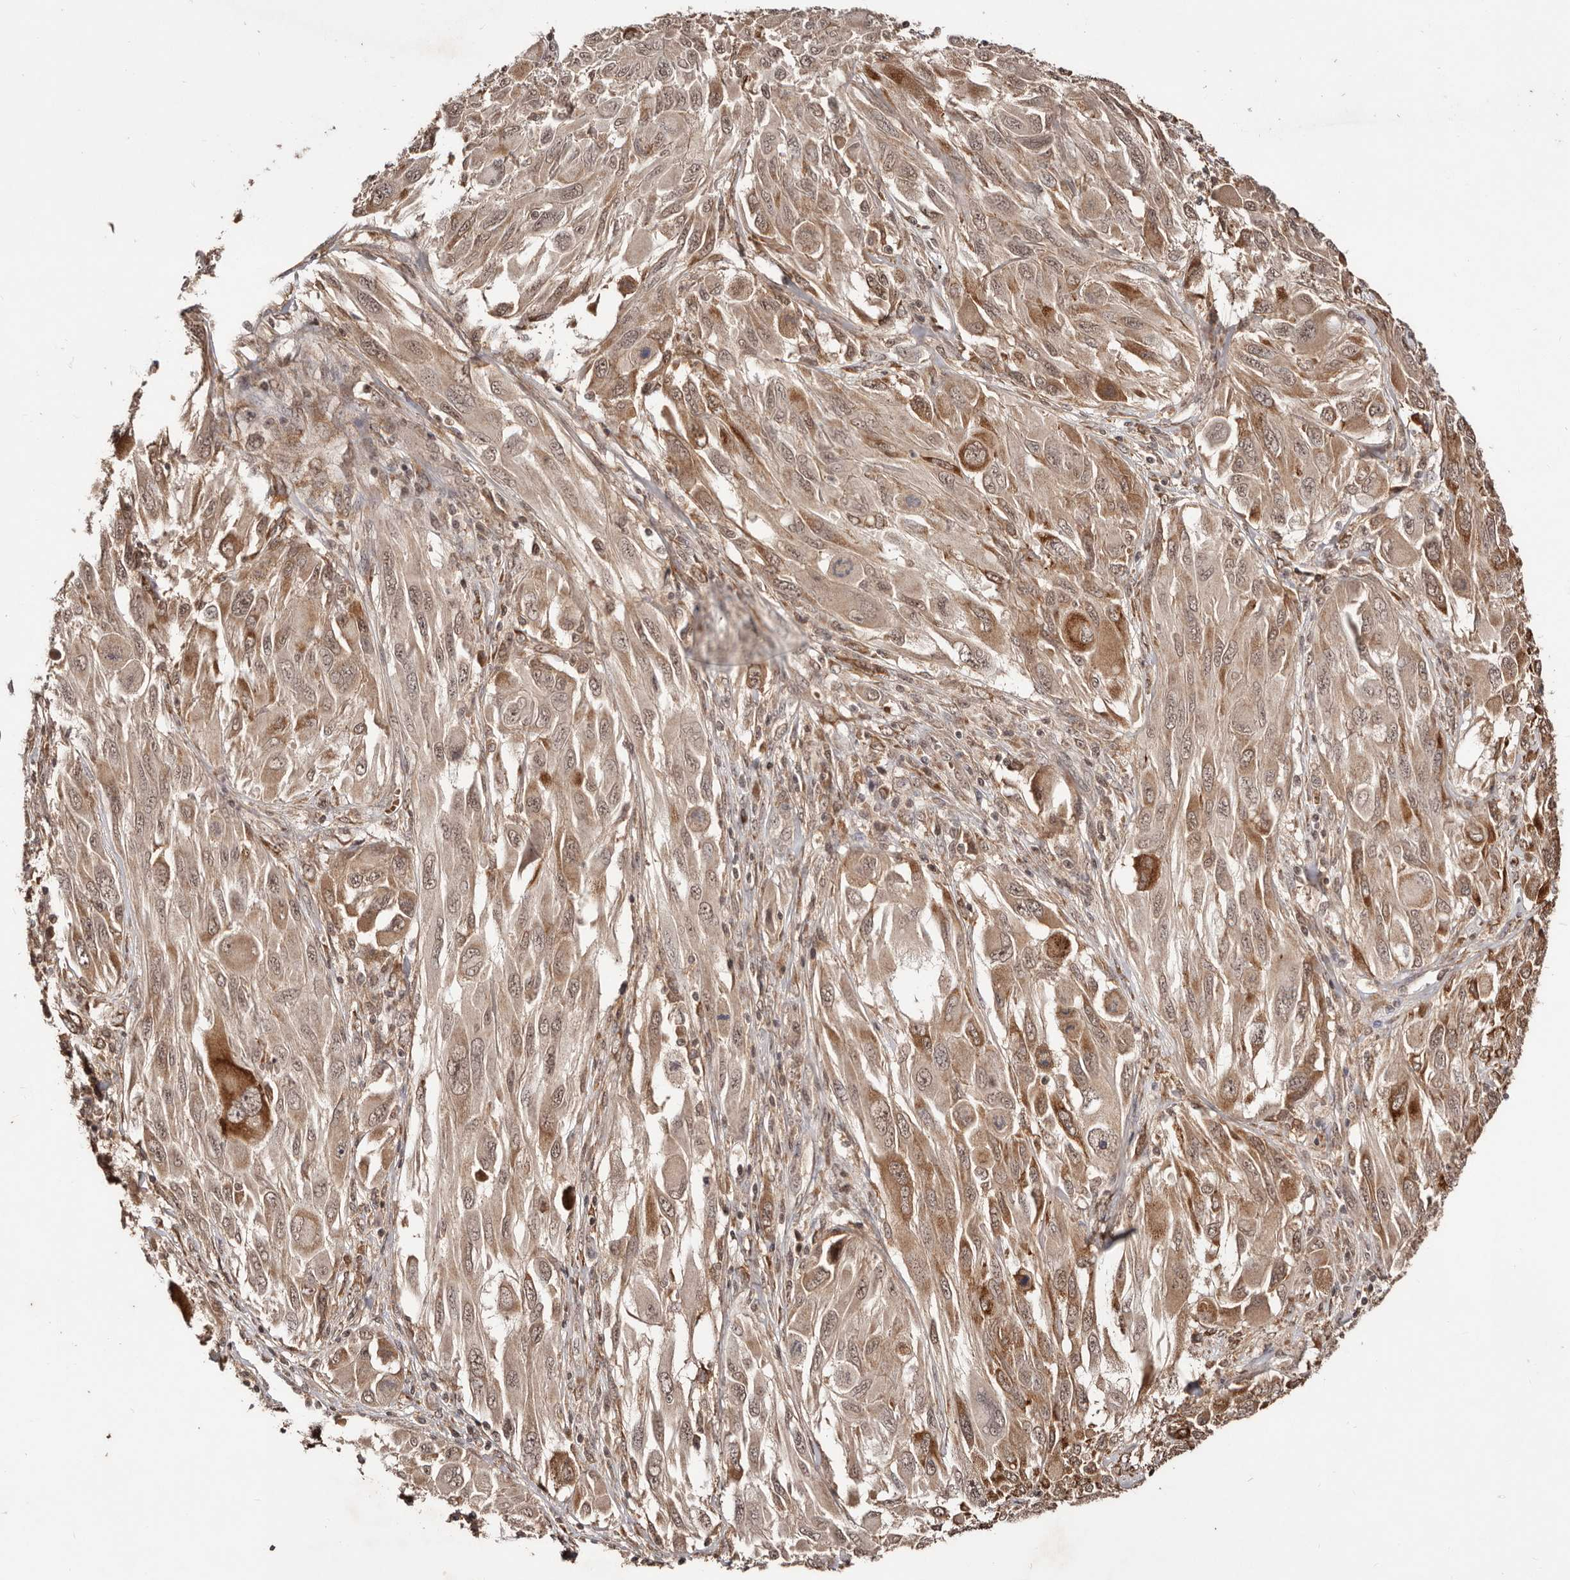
{"staining": {"intensity": "moderate", "quantity": ">75%", "location": "cytoplasmic/membranous,nuclear"}, "tissue": "melanoma", "cell_type": "Tumor cells", "image_type": "cancer", "snomed": [{"axis": "morphology", "description": "Malignant melanoma, NOS"}, {"axis": "topography", "description": "Skin"}], "caption": "Immunohistochemistry (IHC) staining of melanoma, which shows medium levels of moderate cytoplasmic/membranous and nuclear positivity in about >75% of tumor cells indicating moderate cytoplasmic/membranous and nuclear protein staining. The staining was performed using DAB (brown) for protein detection and nuclei were counterstained in hematoxylin (blue).", "gene": "BICRAL", "patient": {"sex": "female", "age": 91}}